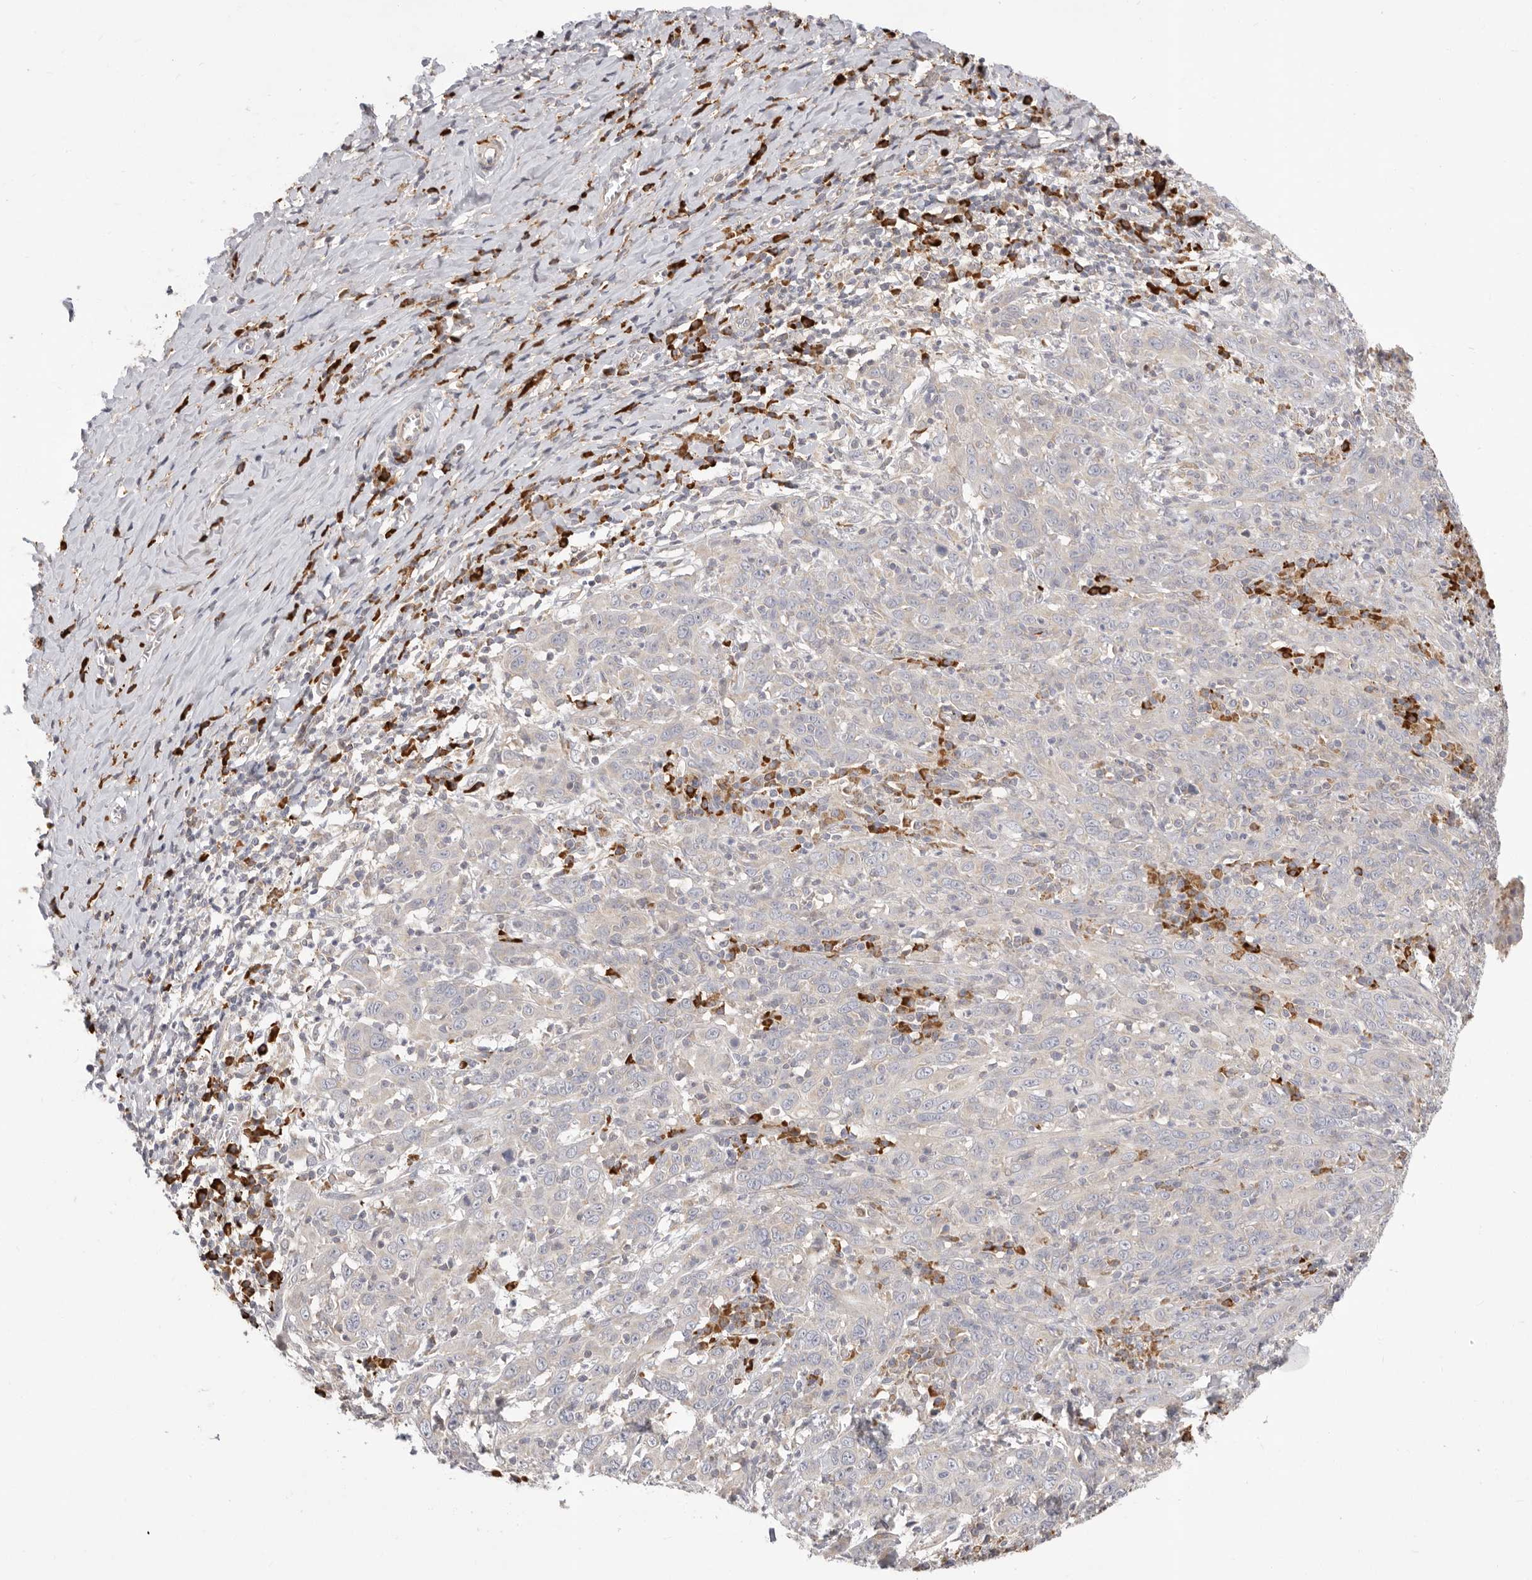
{"staining": {"intensity": "negative", "quantity": "none", "location": "none"}, "tissue": "cervical cancer", "cell_type": "Tumor cells", "image_type": "cancer", "snomed": [{"axis": "morphology", "description": "Squamous cell carcinoma, NOS"}, {"axis": "topography", "description": "Cervix"}], "caption": "Immunohistochemistry (IHC) image of human cervical cancer stained for a protein (brown), which displays no staining in tumor cells.", "gene": "USH1C", "patient": {"sex": "female", "age": 46}}